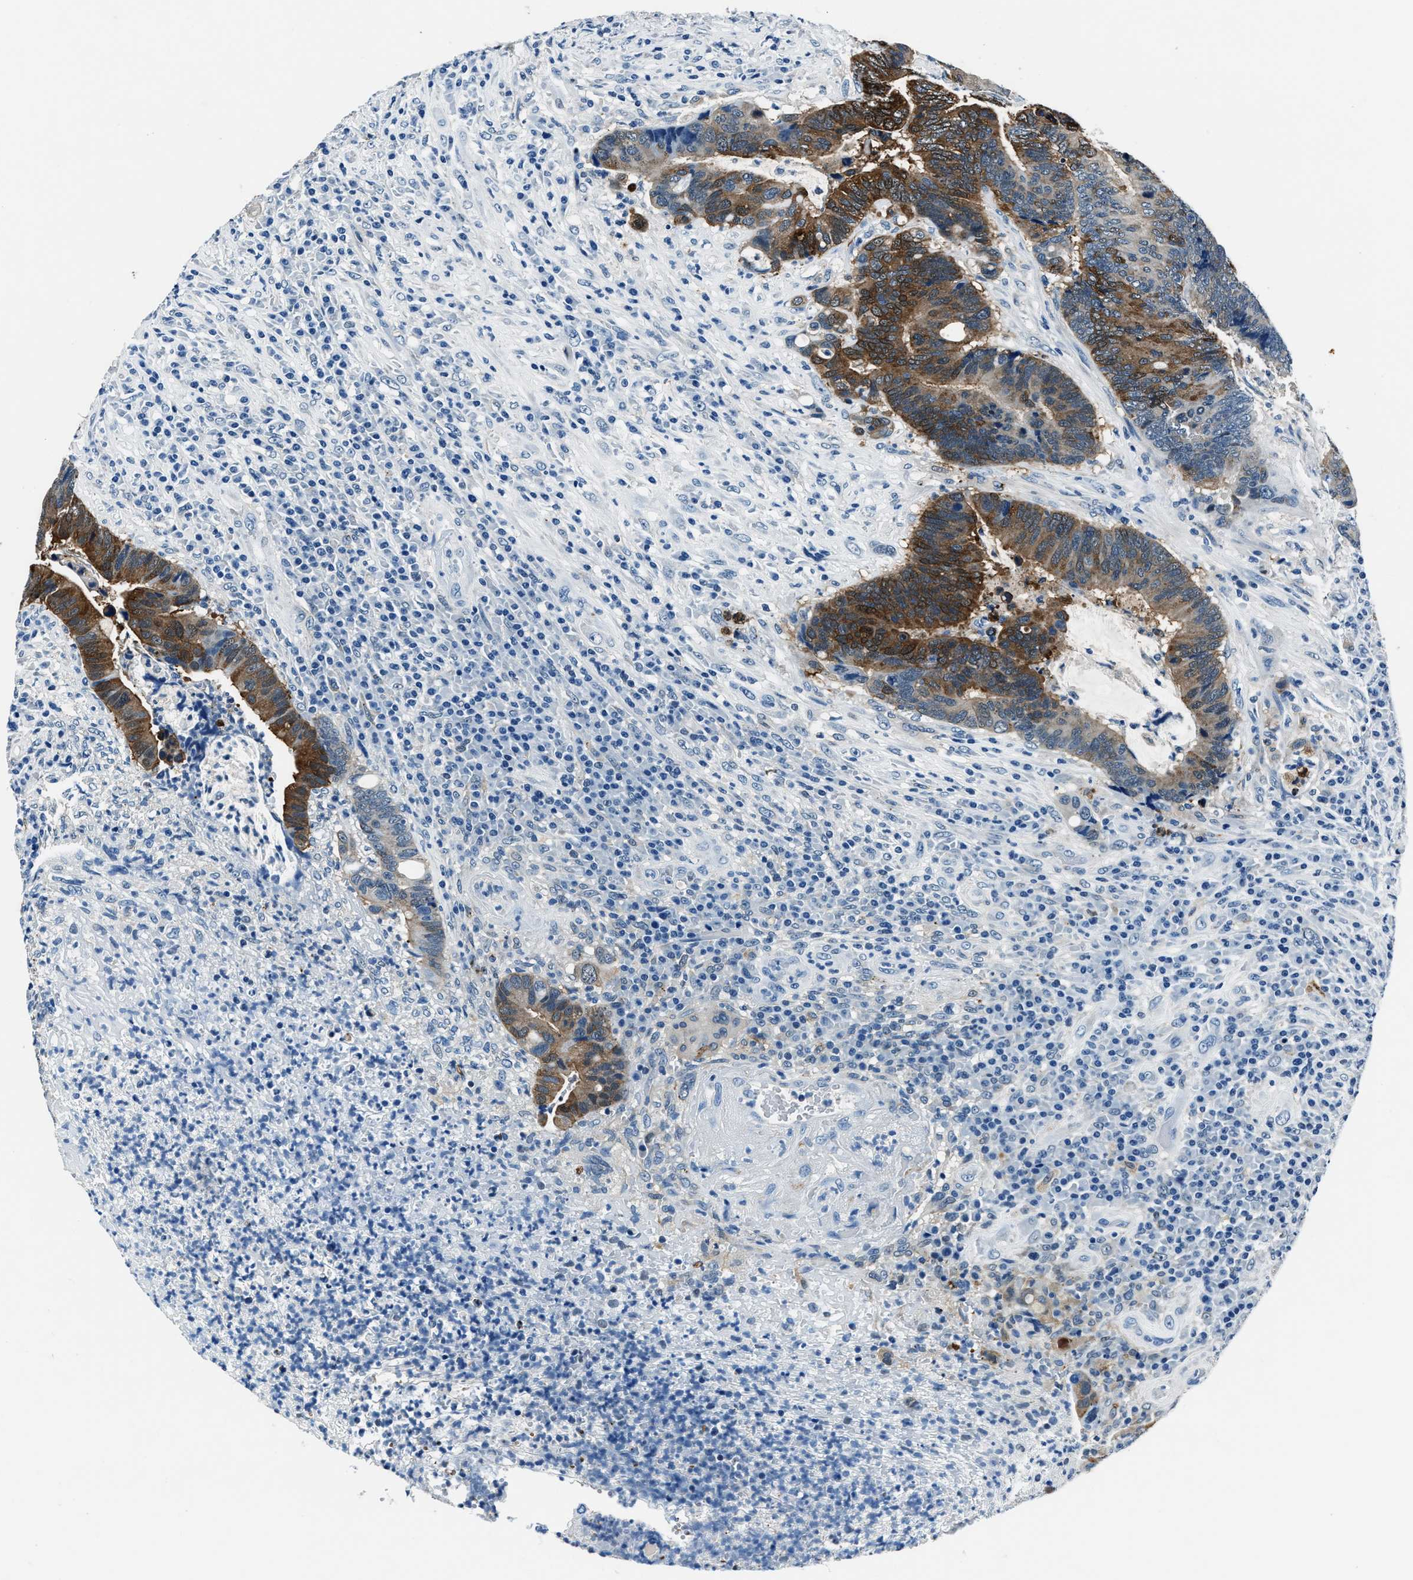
{"staining": {"intensity": "strong", "quantity": "25%-75%", "location": "cytoplasmic/membranous"}, "tissue": "colorectal cancer", "cell_type": "Tumor cells", "image_type": "cancer", "snomed": [{"axis": "morphology", "description": "Adenocarcinoma, NOS"}, {"axis": "topography", "description": "Rectum"}], "caption": "Immunohistochemistry staining of adenocarcinoma (colorectal), which displays high levels of strong cytoplasmic/membranous positivity in about 25%-75% of tumor cells indicating strong cytoplasmic/membranous protein expression. The staining was performed using DAB (3,3'-diaminobenzidine) (brown) for protein detection and nuclei were counterstained in hematoxylin (blue).", "gene": "PTPDC1", "patient": {"sex": "female", "age": 89}}